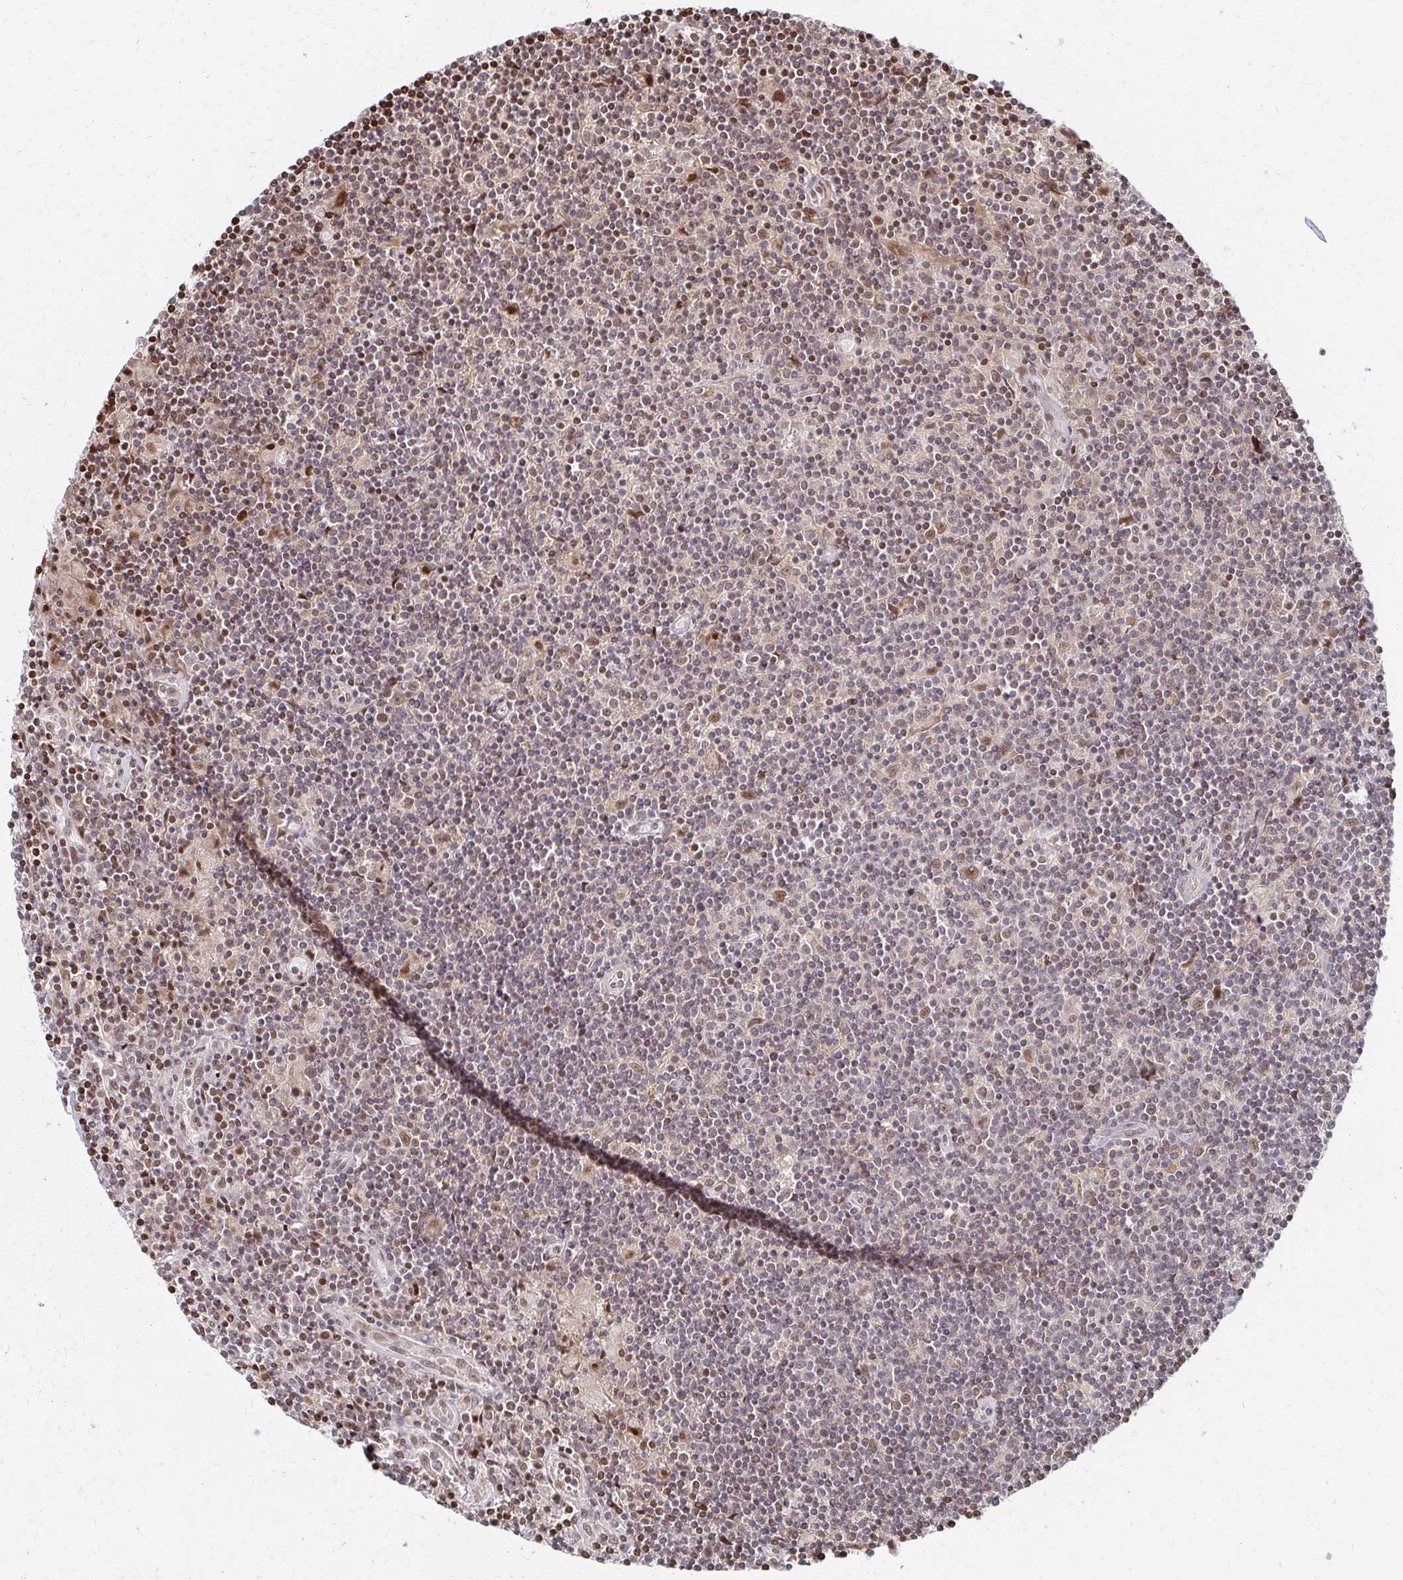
{"staining": {"intensity": "weak", "quantity": ">75%", "location": "nuclear"}, "tissue": "lymphoma", "cell_type": "Tumor cells", "image_type": "cancer", "snomed": [{"axis": "morphology", "description": "Hodgkin's disease, NOS"}, {"axis": "topography", "description": "Lymph node"}], "caption": "Hodgkin's disease stained for a protein displays weak nuclear positivity in tumor cells.", "gene": "PSMD7", "patient": {"sex": "male", "age": 40}}